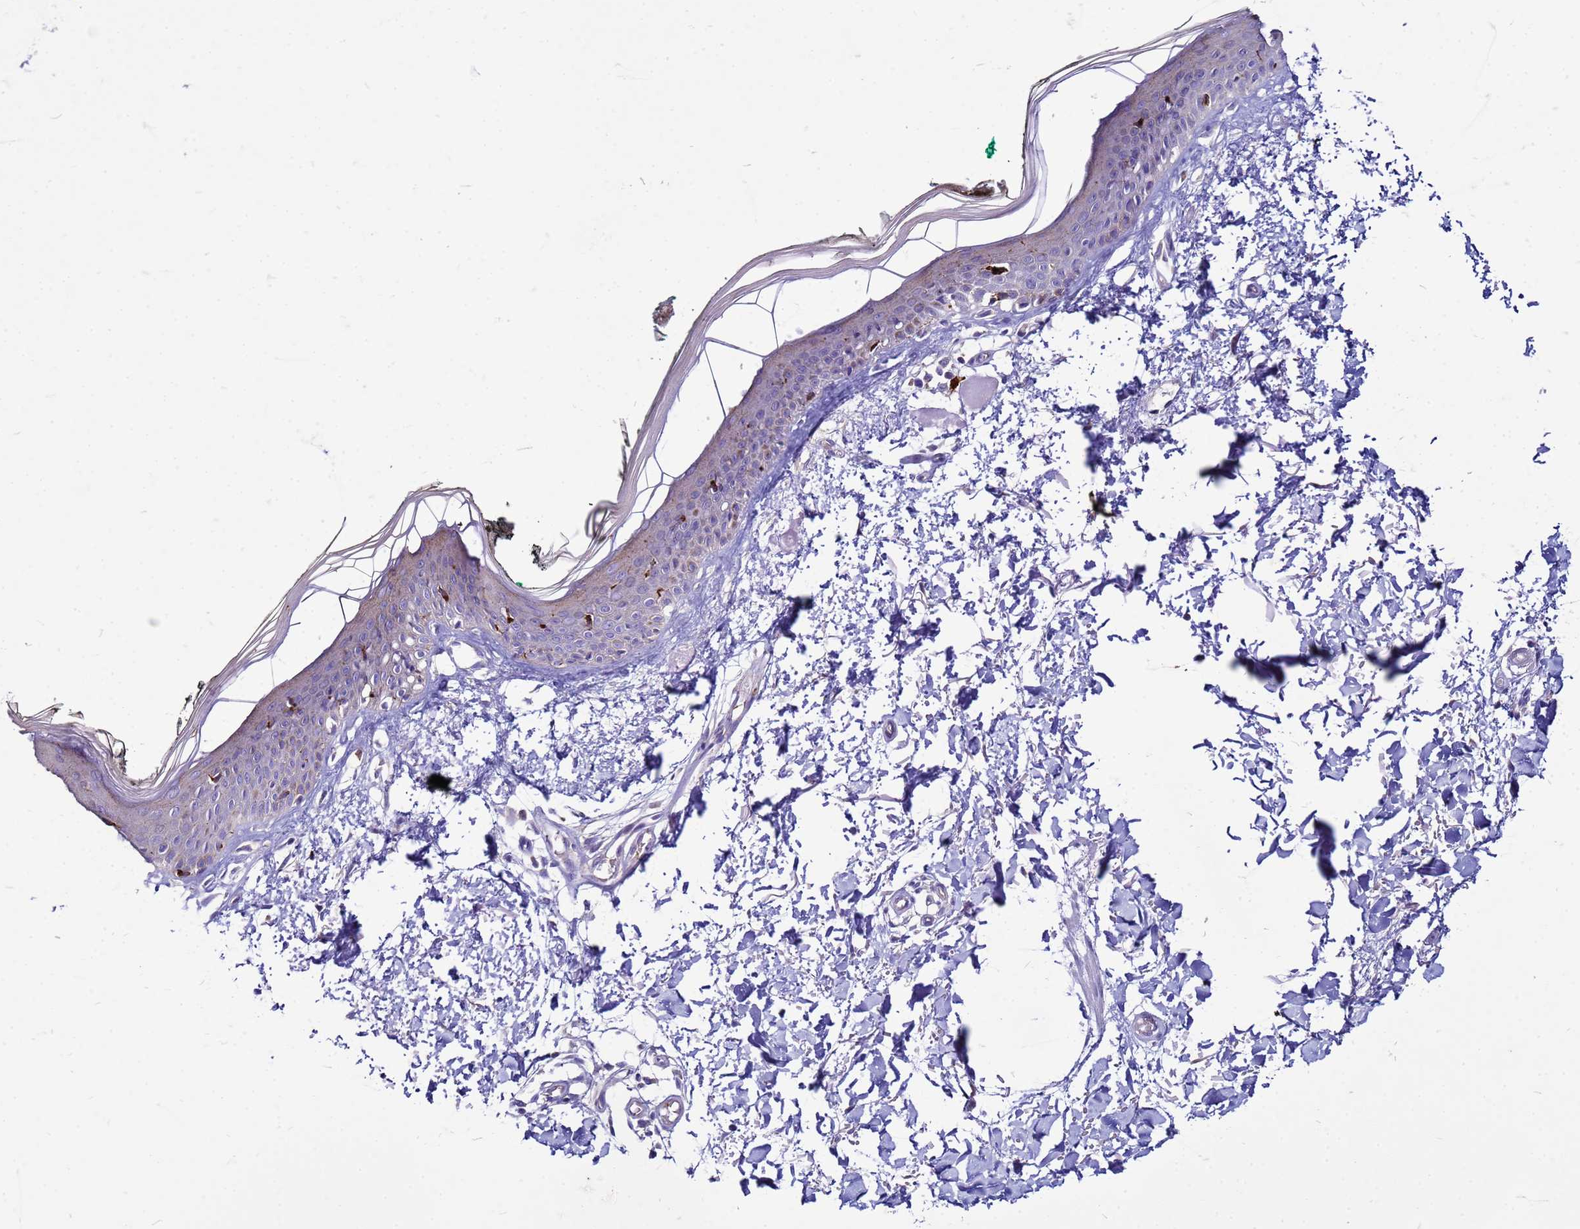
{"staining": {"intensity": "negative", "quantity": "none", "location": "none"}, "tissue": "skin", "cell_type": "Fibroblasts", "image_type": "normal", "snomed": [{"axis": "morphology", "description": "Normal tissue, NOS"}, {"axis": "topography", "description": "Skin"}], "caption": "Immunohistochemical staining of unremarkable skin displays no significant expression in fibroblasts. Brightfield microscopy of immunohistochemistry (IHC) stained with DAB (brown) and hematoxylin (blue), captured at high magnification.", "gene": "PKD1", "patient": {"sex": "male", "age": 62}}